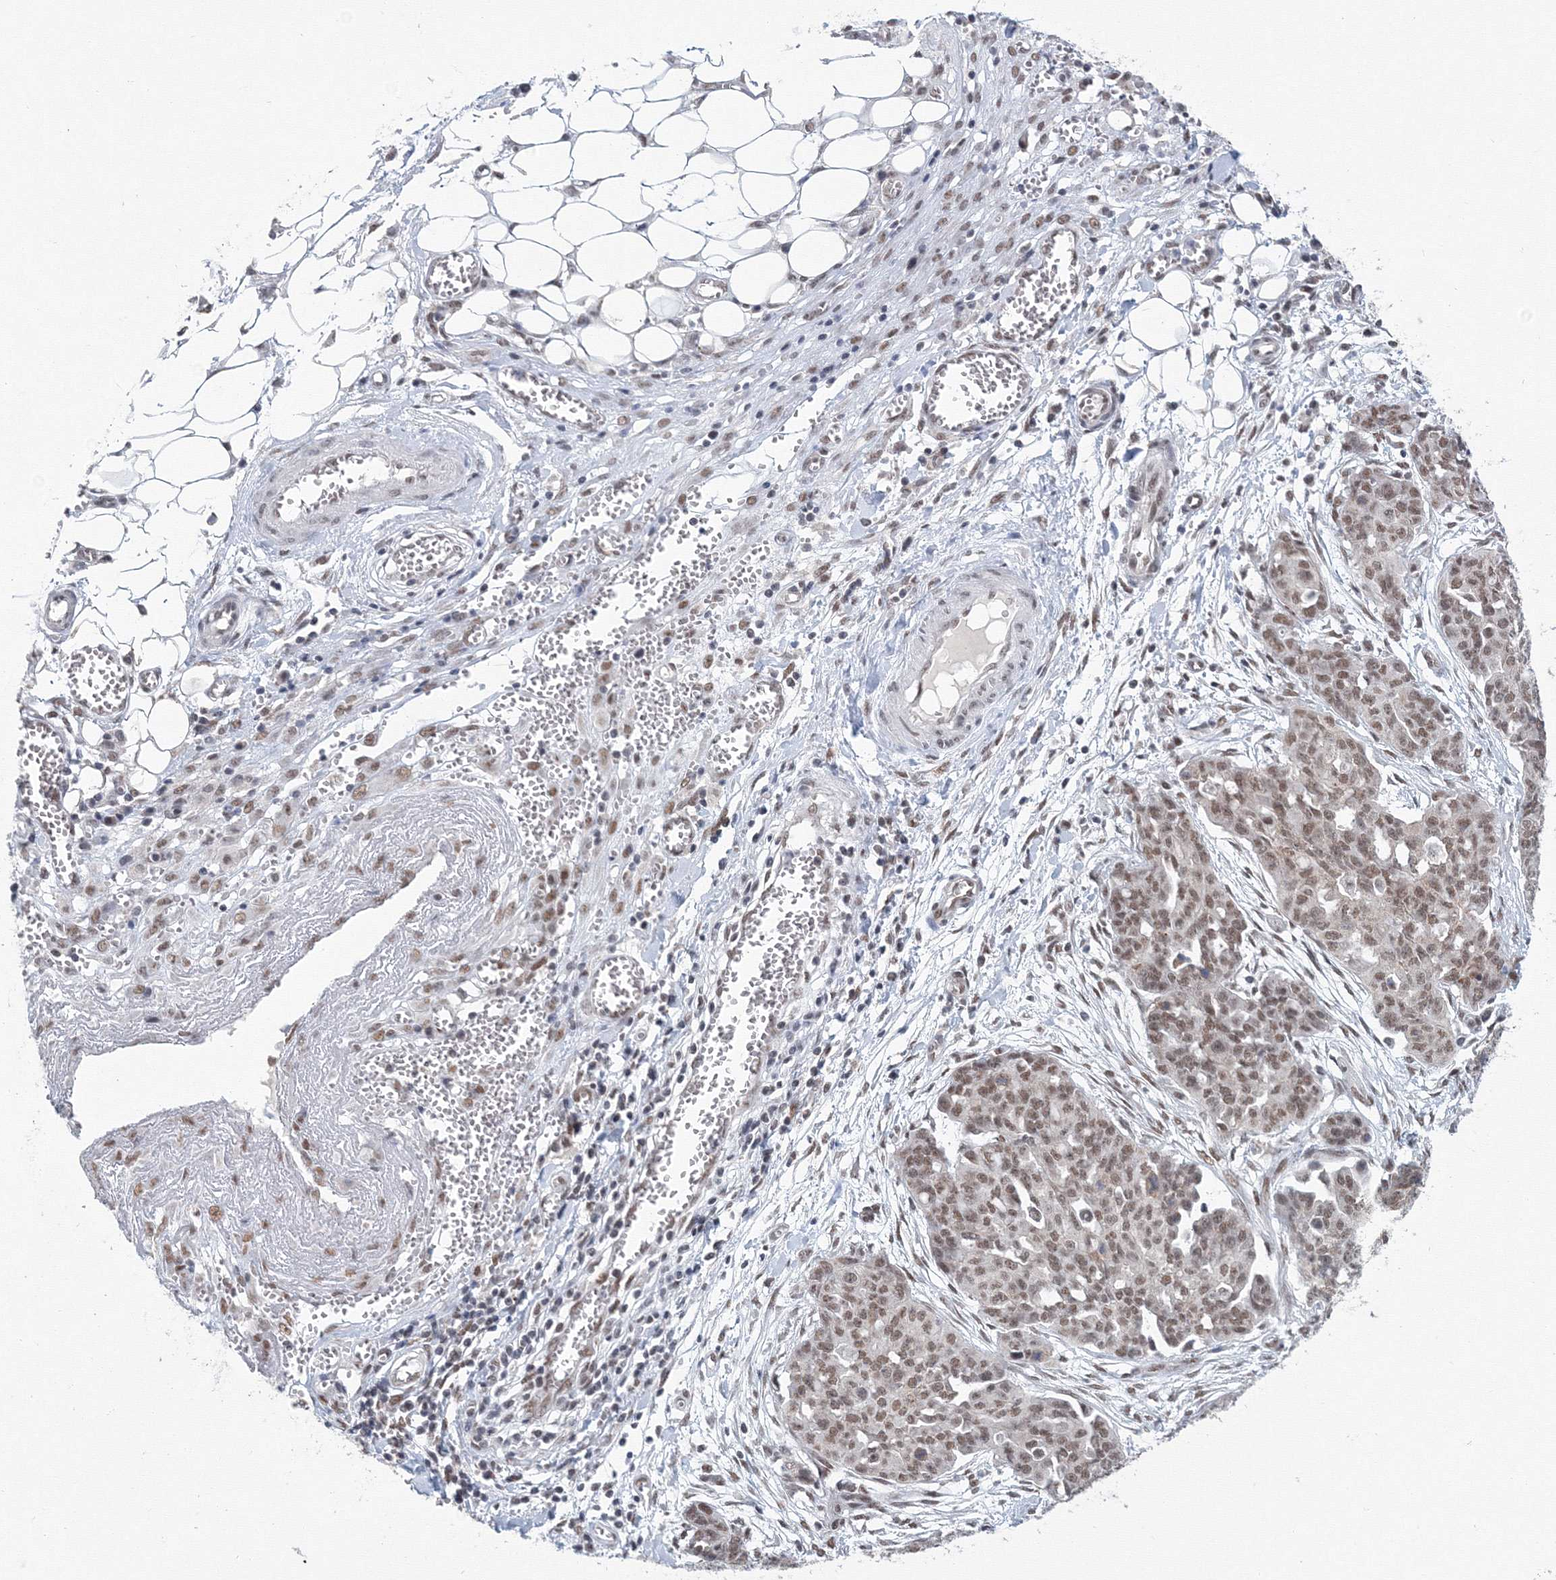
{"staining": {"intensity": "moderate", "quantity": ">75%", "location": "nuclear"}, "tissue": "ovarian cancer", "cell_type": "Tumor cells", "image_type": "cancer", "snomed": [{"axis": "morphology", "description": "Cystadenocarcinoma, serous, NOS"}, {"axis": "topography", "description": "Soft tissue"}, {"axis": "topography", "description": "Ovary"}], "caption": "Brown immunohistochemical staining in human serous cystadenocarcinoma (ovarian) shows moderate nuclear staining in about >75% of tumor cells. (Brightfield microscopy of DAB IHC at high magnification).", "gene": "SF3B6", "patient": {"sex": "female", "age": 57}}